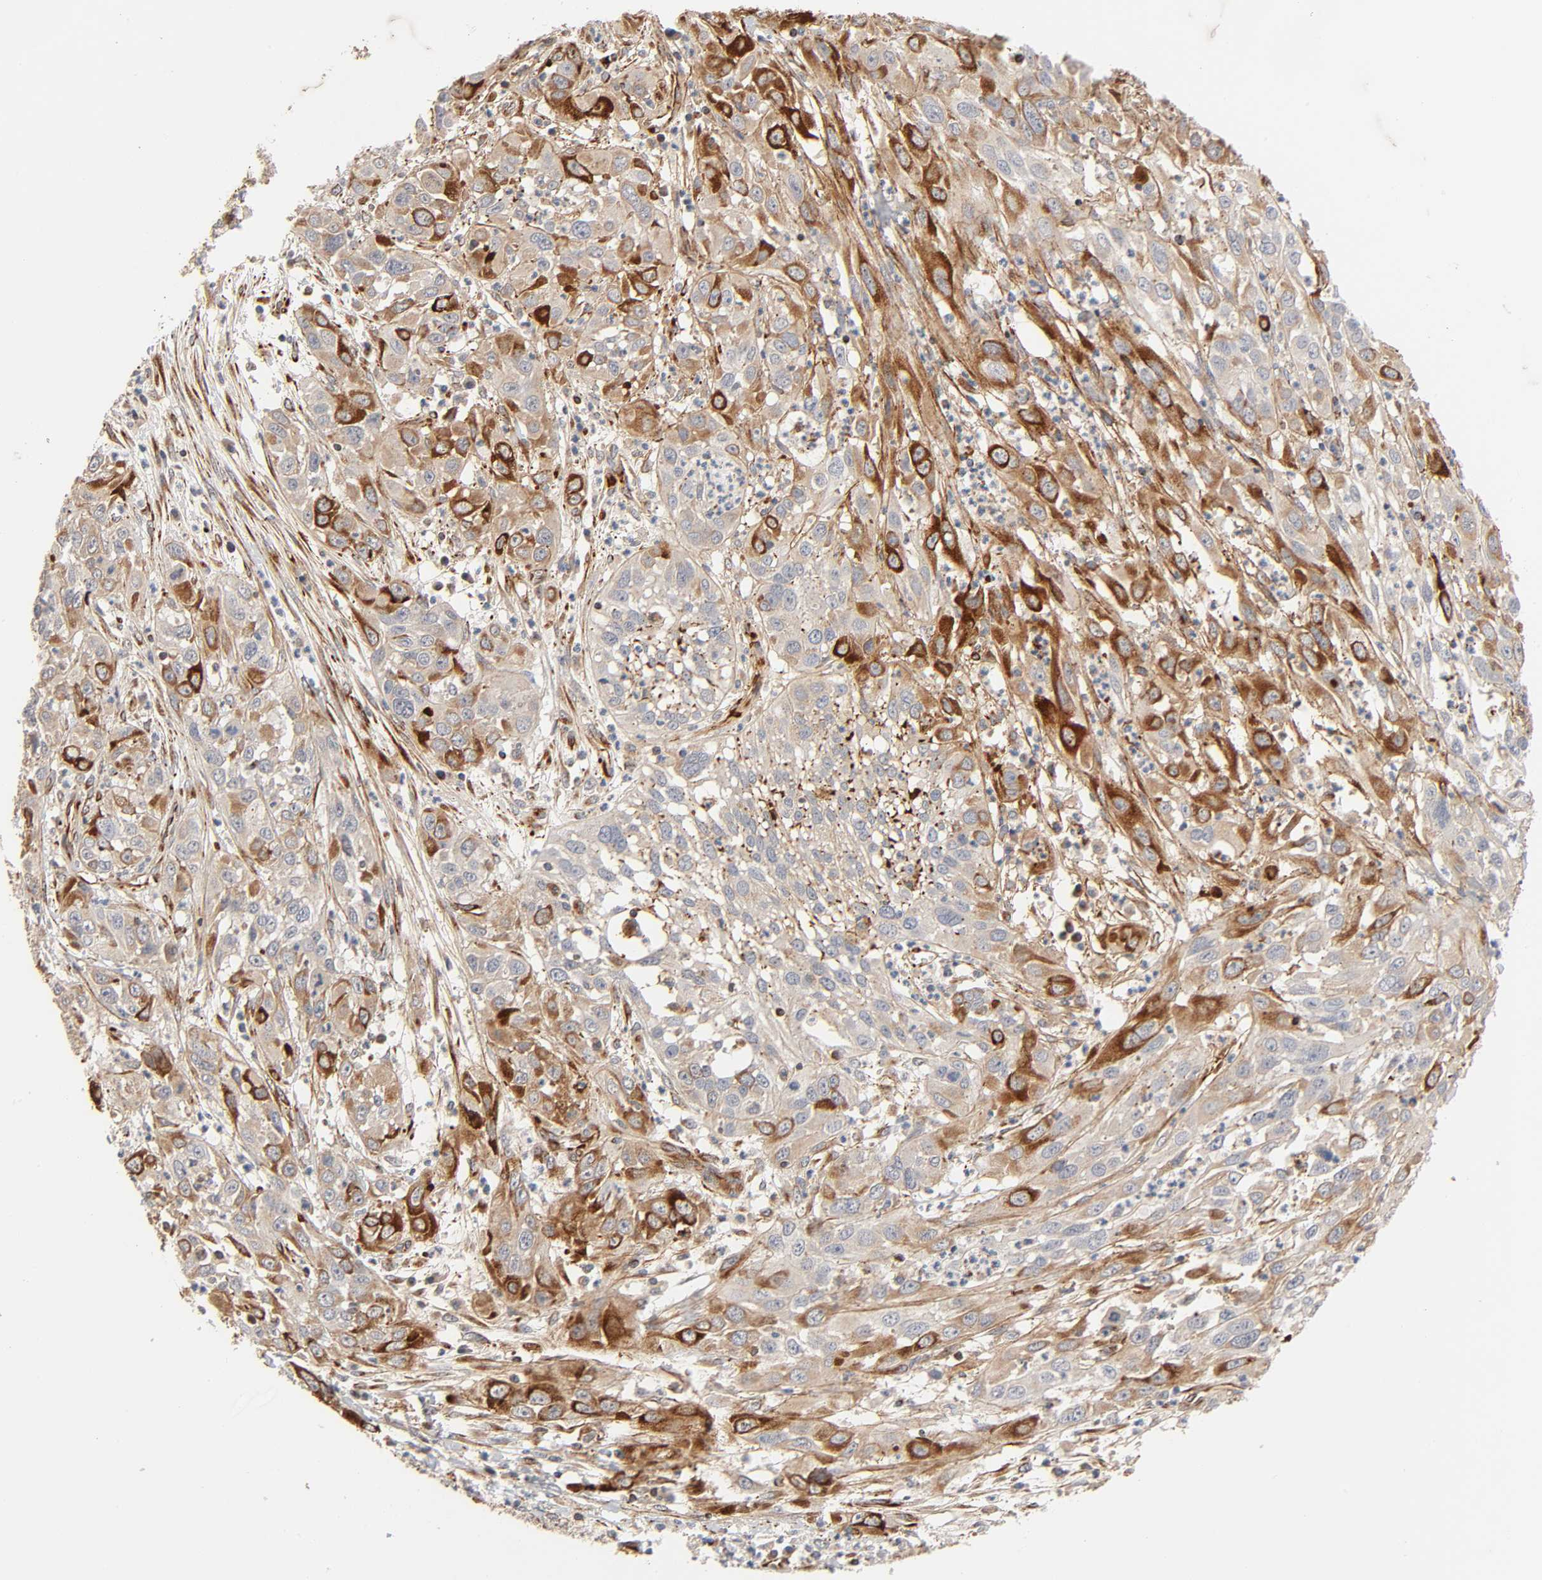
{"staining": {"intensity": "strong", "quantity": ">75%", "location": "cytoplasmic/membranous"}, "tissue": "cervical cancer", "cell_type": "Tumor cells", "image_type": "cancer", "snomed": [{"axis": "morphology", "description": "Squamous cell carcinoma, NOS"}, {"axis": "topography", "description": "Cervix"}], "caption": "Cervical squamous cell carcinoma stained for a protein (brown) reveals strong cytoplasmic/membranous positive positivity in approximately >75% of tumor cells.", "gene": "REEP6", "patient": {"sex": "female", "age": 32}}